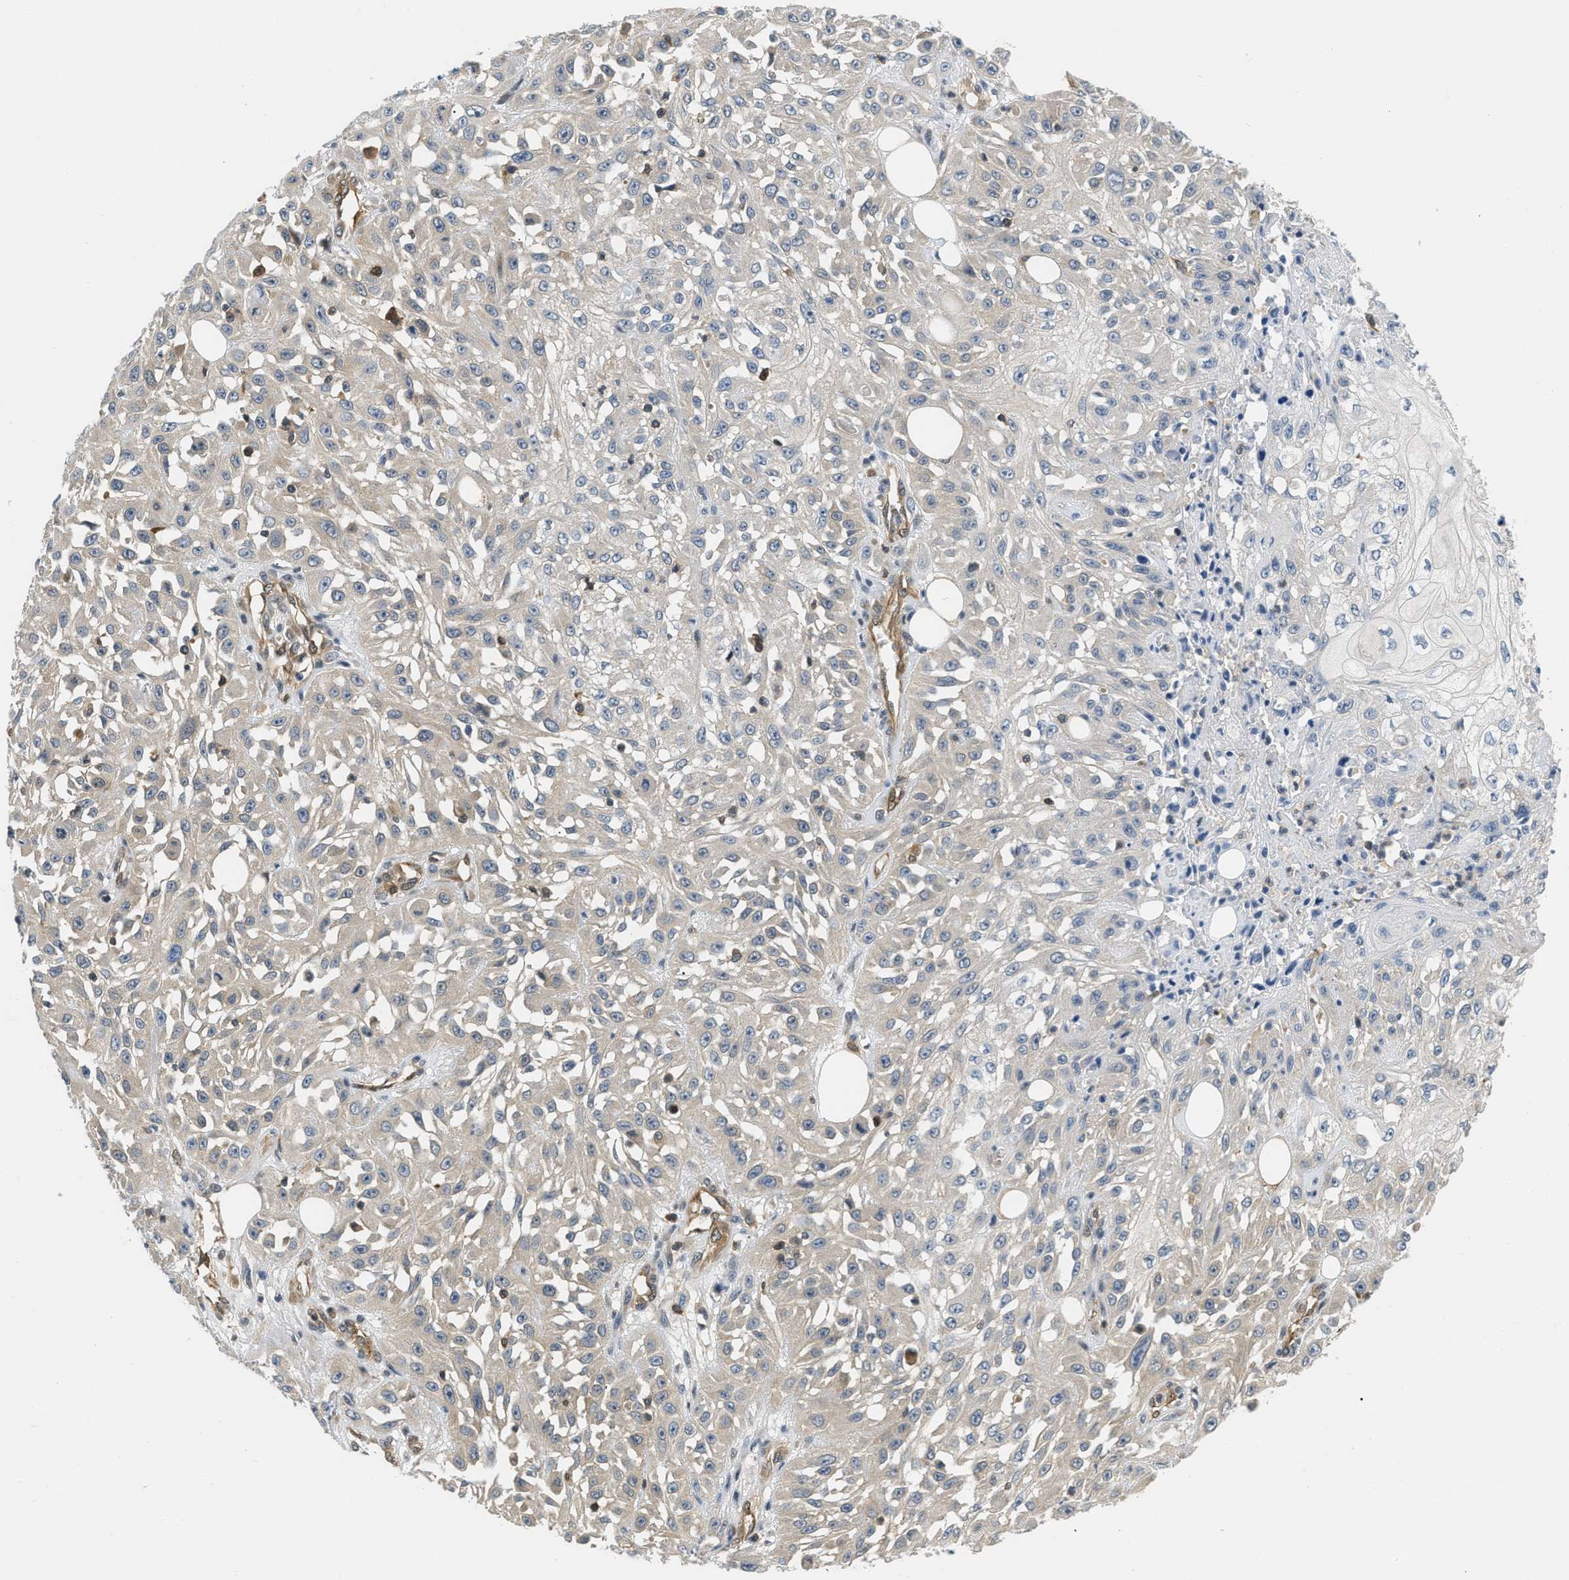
{"staining": {"intensity": "weak", "quantity": "<25%", "location": "cytoplasmic/membranous"}, "tissue": "skin cancer", "cell_type": "Tumor cells", "image_type": "cancer", "snomed": [{"axis": "morphology", "description": "Squamous cell carcinoma, NOS"}, {"axis": "morphology", "description": "Squamous cell carcinoma, metastatic, NOS"}, {"axis": "topography", "description": "Skin"}, {"axis": "topography", "description": "Lymph node"}], "caption": "Immunohistochemistry micrograph of human skin cancer (squamous cell carcinoma) stained for a protein (brown), which reveals no positivity in tumor cells.", "gene": "EIF4EBP2", "patient": {"sex": "male", "age": 75}}